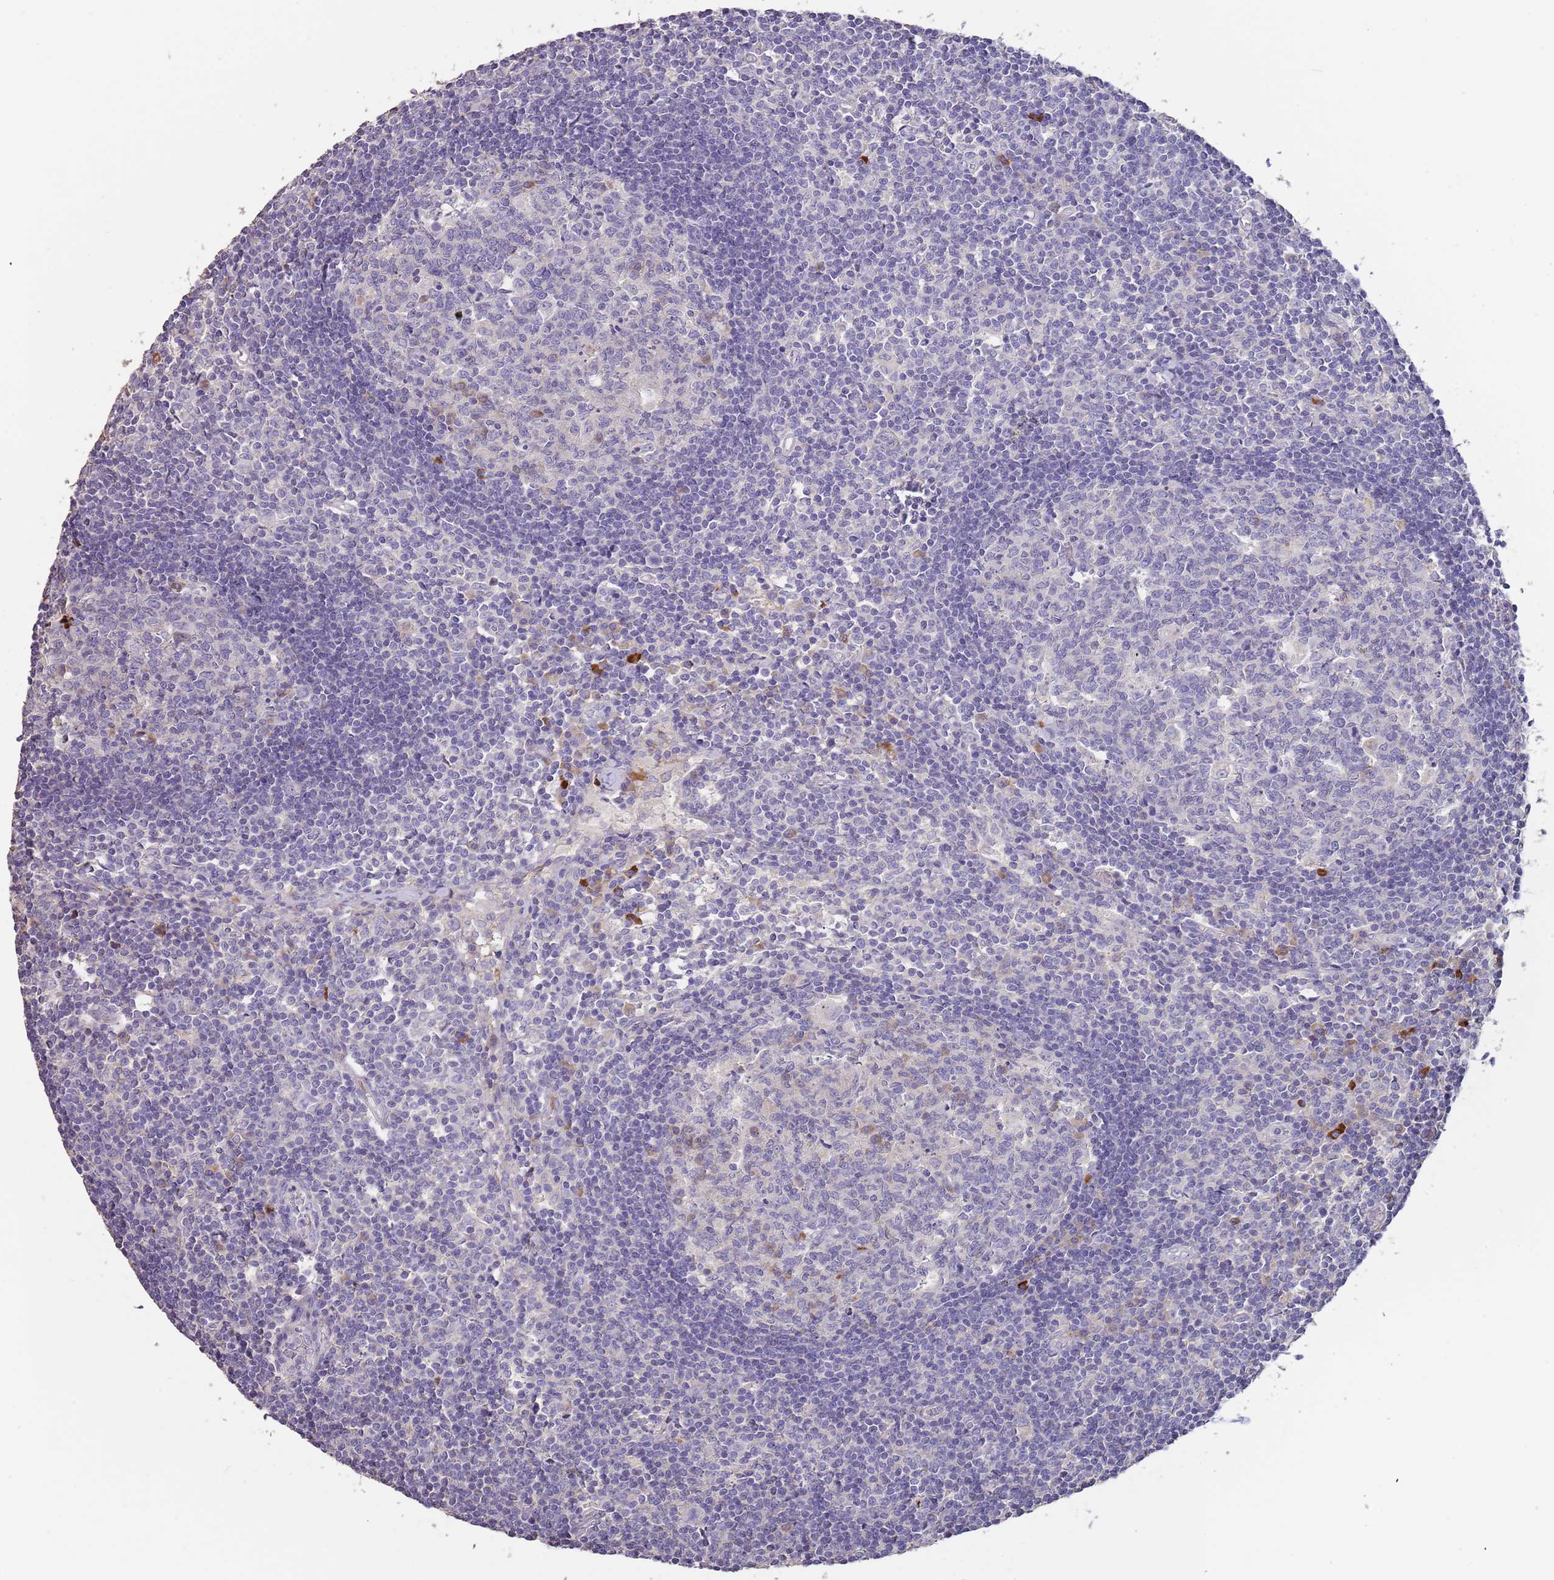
{"staining": {"intensity": "negative", "quantity": "none", "location": "none"}, "tissue": "lymph node", "cell_type": "Germinal center cells", "image_type": "normal", "snomed": [{"axis": "morphology", "description": "Normal tissue, NOS"}, {"axis": "topography", "description": "Lymph node"}], "caption": "There is no significant staining in germinal center cells of lymph node. (Immunohistochemistry, brightfield microscopy, high magnification).", "gene": "SUSD1", "patient": {"sex": "female", "age": 55}}